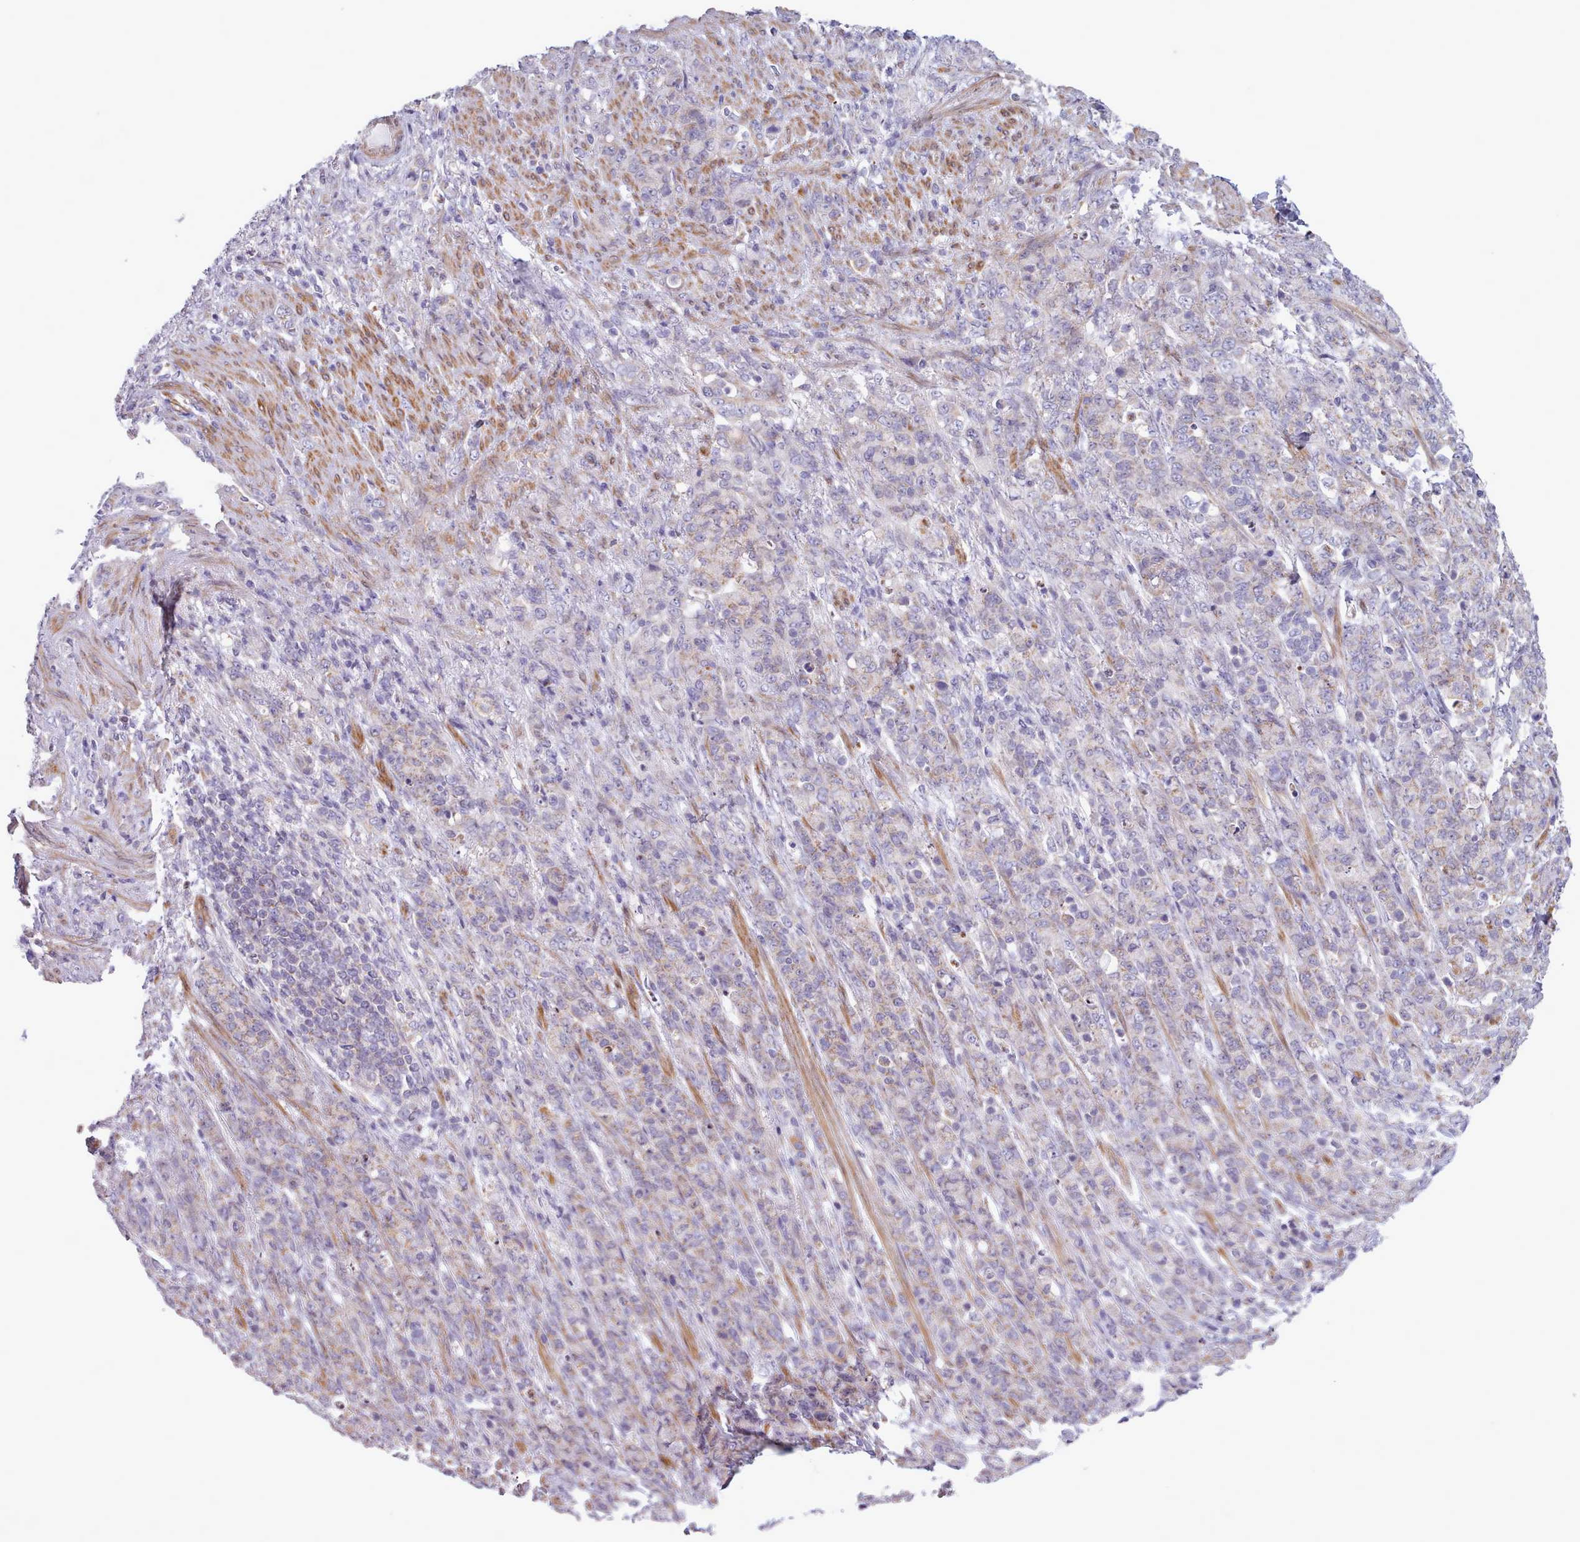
{"staining": {"intensity": "weak", "quantity": "<25%", "location": "cytoplasmic/membranous"}, "tissue": "stomach cancer", "cell_type": "Tumor cells", "image_type": "cancer", "snomed": [{"axis": "morphology", "description": "Adenocarcinoma, NOS"}, {"axis": "topography", "description": "Stomach"}], "caption": "An immunohistochemistry photomicrograph of stomach adenocarcinoma is shown. There is no staining in tumor cells of stomach adenocarcinoma. (IHC, brightfield microscopy, high magnification).", "gene": "AVL9", "patient": {"sex": "female", "age": 79}}